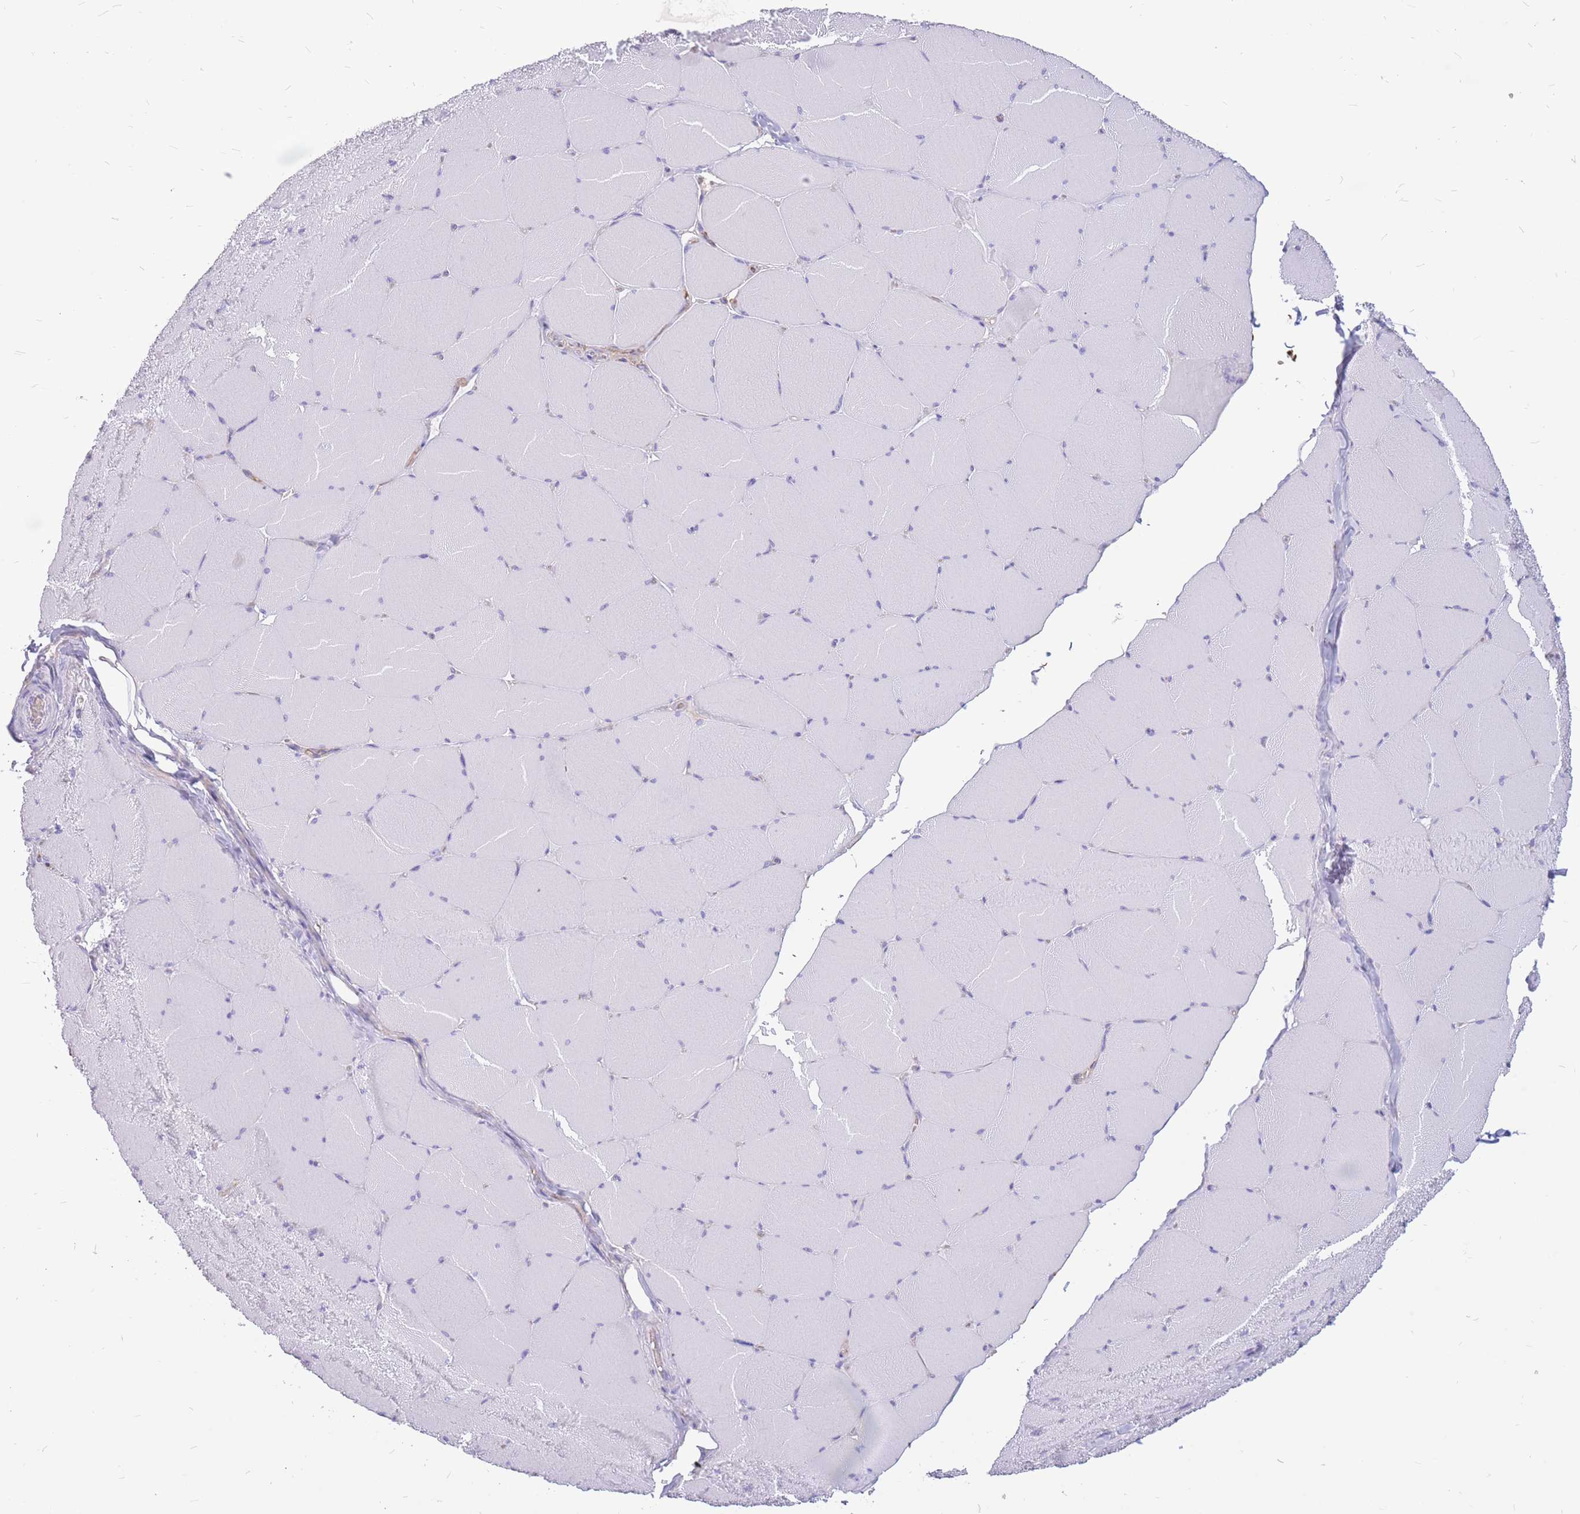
{"staining": {"intensity": "negative", "quantity": "none", "location": "none"}, "tissue": "skeletal muscle", "cell_type": "Myocytes", "image_type": "normal", "snomed": [{"axis": "morphology", "description": "Normal tissue, NOS"}, {"axis": "topography", "description": "Skeletal muscle"}, {"axis": "topography", "description": "Head-Neck"}], "caption": "Immunohistochemistry (IHC) image of benign skeletal muscle: skeletal muscle stained with DAB shows no significant protein expression in myocytes.", "gene": "ADD2", "patient": {"sex": "male", "age": 66}}